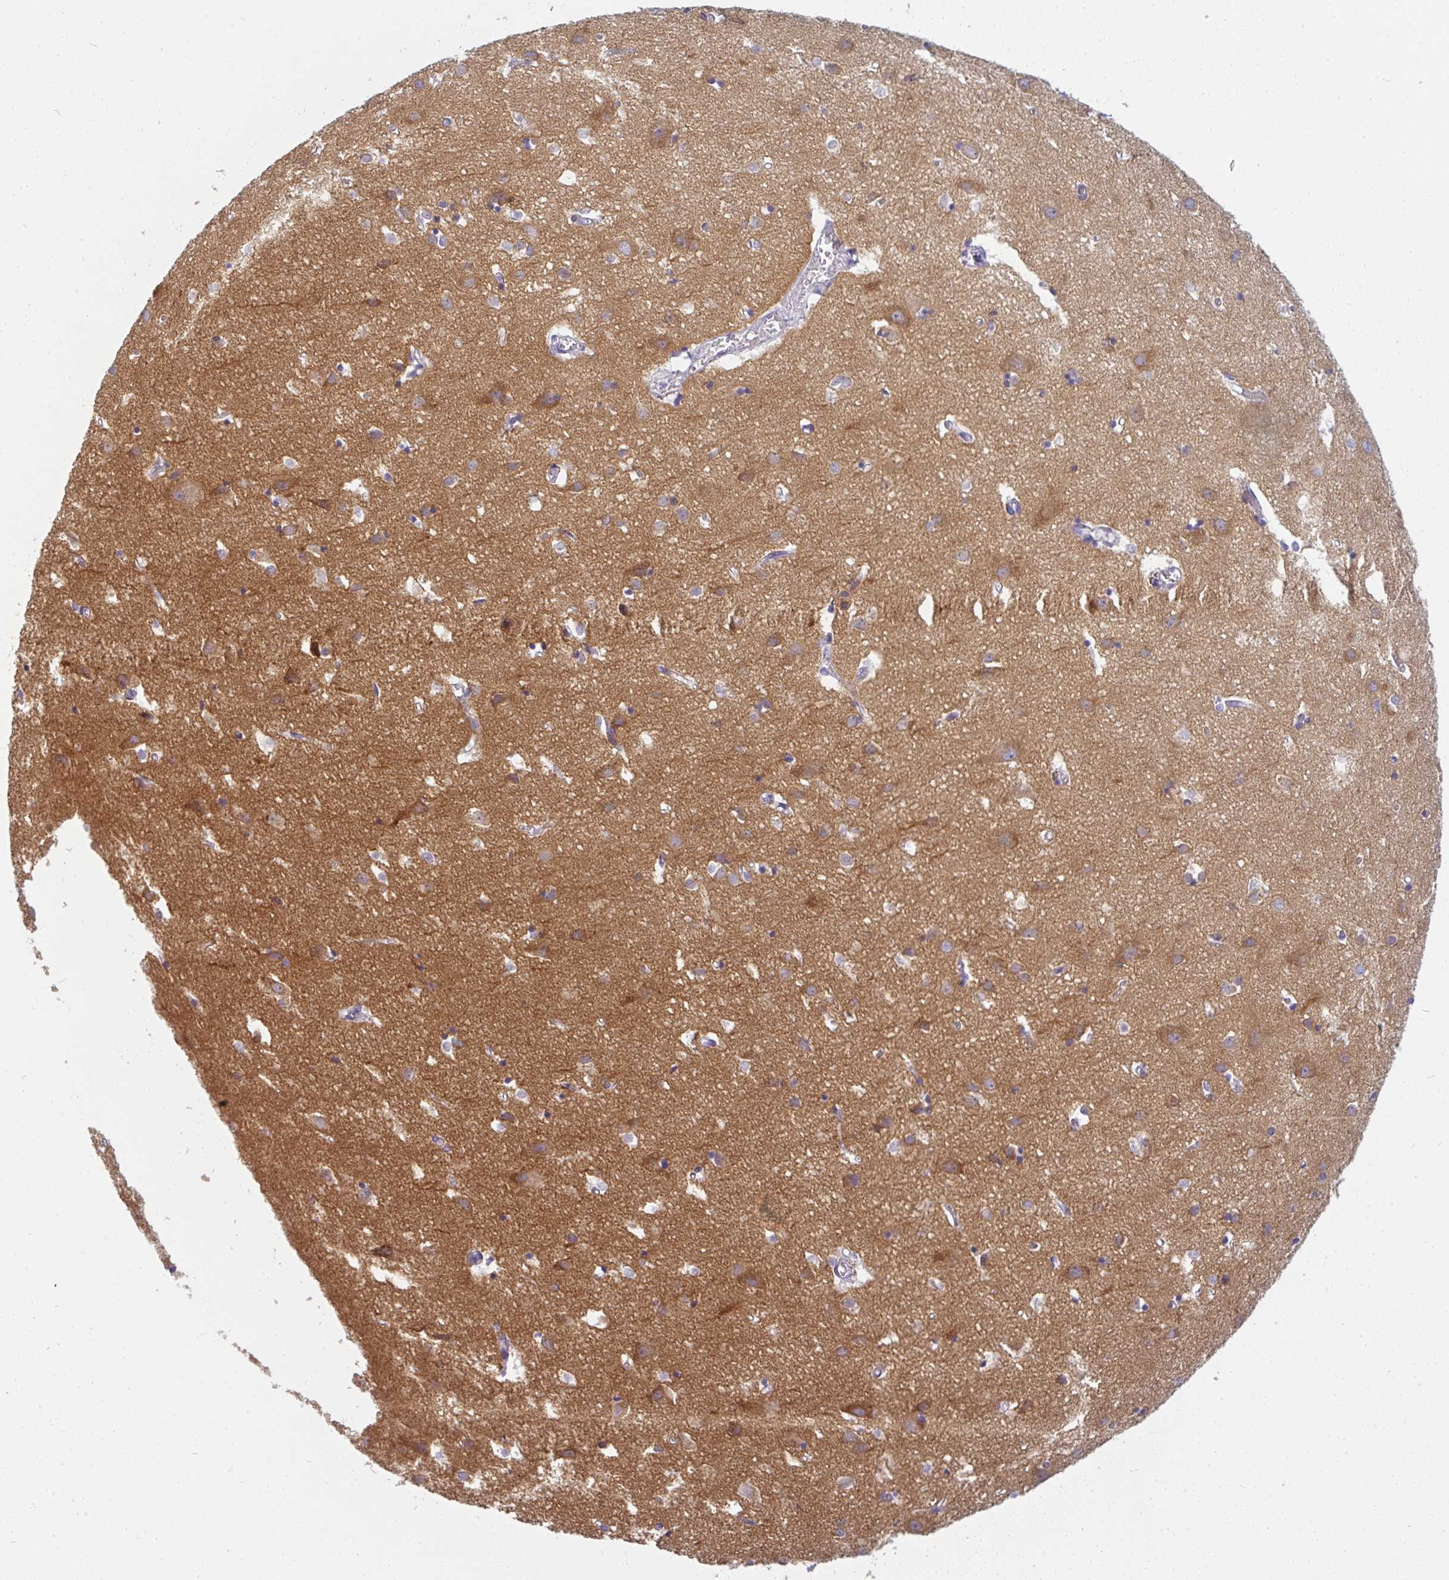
{"staining": {"intensity": "negative", "quantity": "none", "location": "none"}, "tissue": "cerebral cortex", "cell_type": "Endothelial cells", "image_type": "normal", "snomed": [{"axis": "morphology", "description": "Normal tissue, NOS"}, {"axis": "topography", "description": "Cerebral cortex"}], "caption": "A micrograph of human cerebral cortex is negative for staining in endothelial cells. (Brightfield microscopy of DAB IHC at high magnification).", "gene": "PPFIA4", "patient": {"sex": "male", "age": 70}}